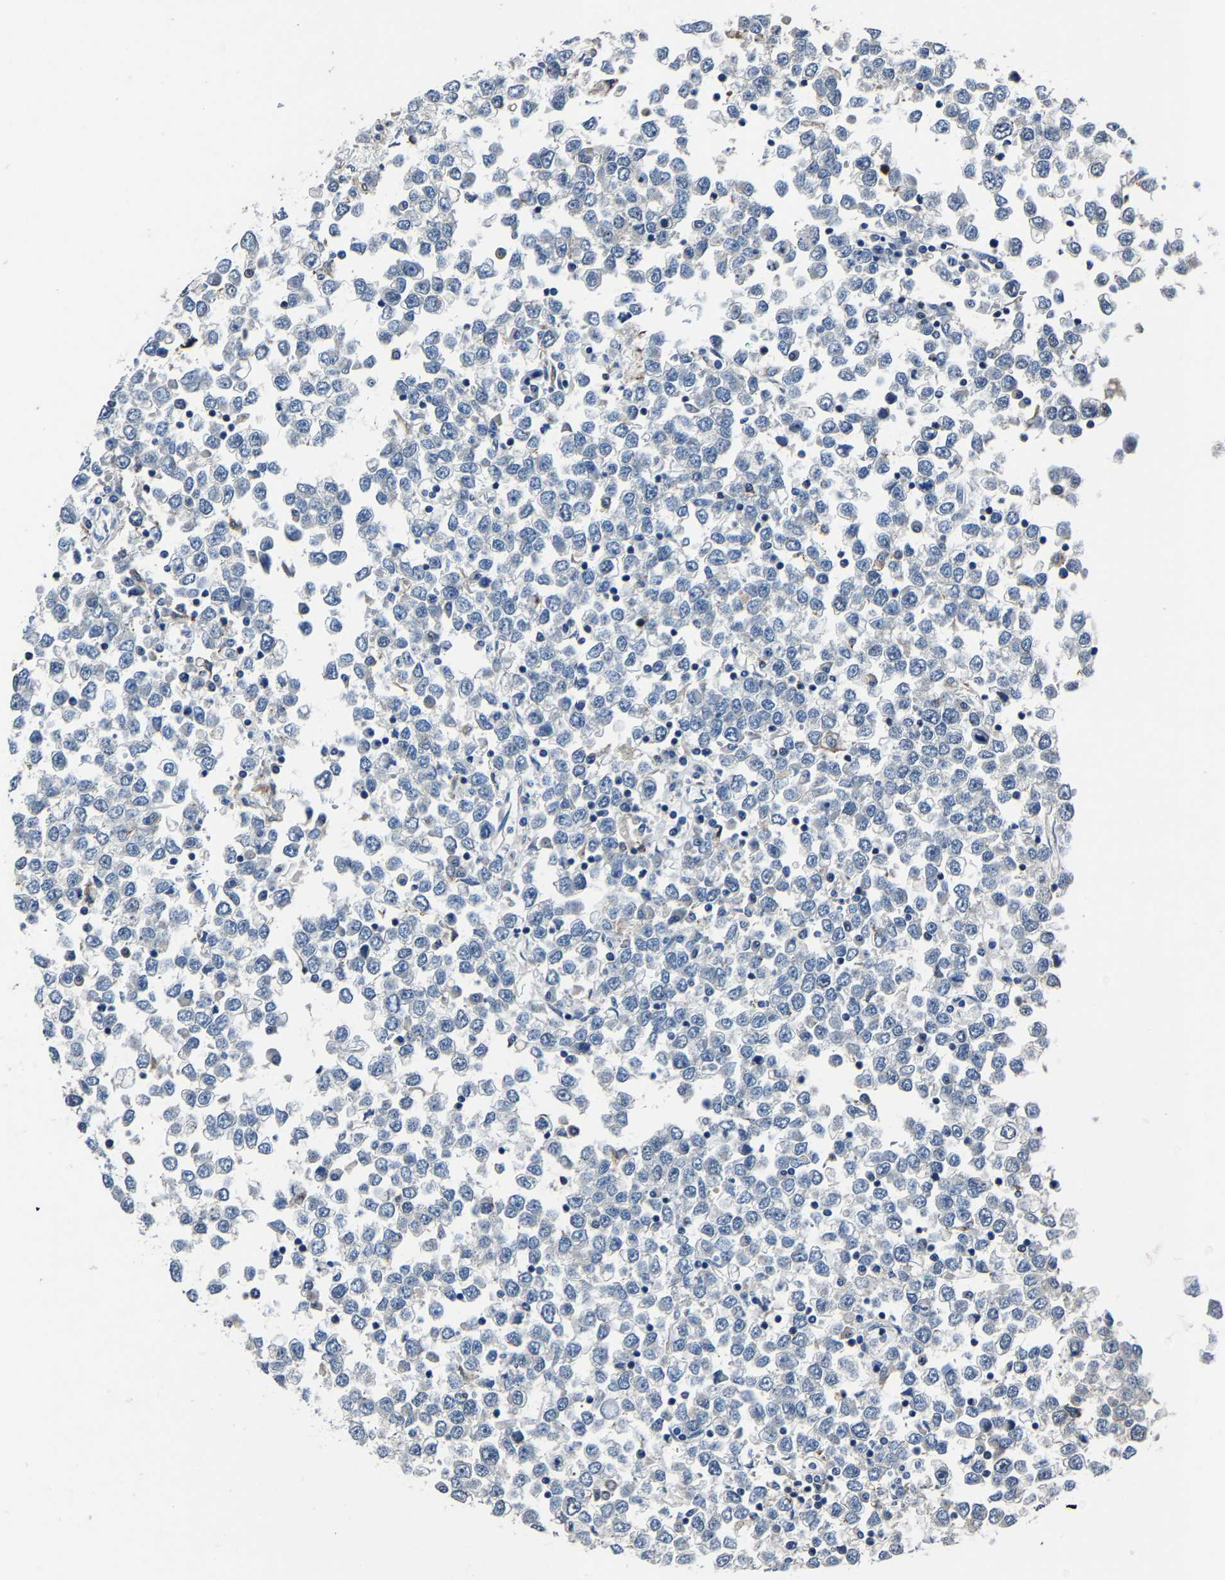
{"staining": {"intensity": "negative", "quantity": "none", "location": "none"}, "tissue": "testis cancer", "cell_type": "Tumor cells", "image_type": "cancer", "snomed": [{"axis": "morphology", "description": "Seminoma, NOS"}, {"axis": "topography", "description": "Testis"}], "caption": "A high-resolution histopathology image shows immunohistochemistry staining of testis cancer (seminoma), which demonstrates no significant positivity in tumor cells.", "gene": "STRBP", "patient": {"sex": "male", "age": 65}}